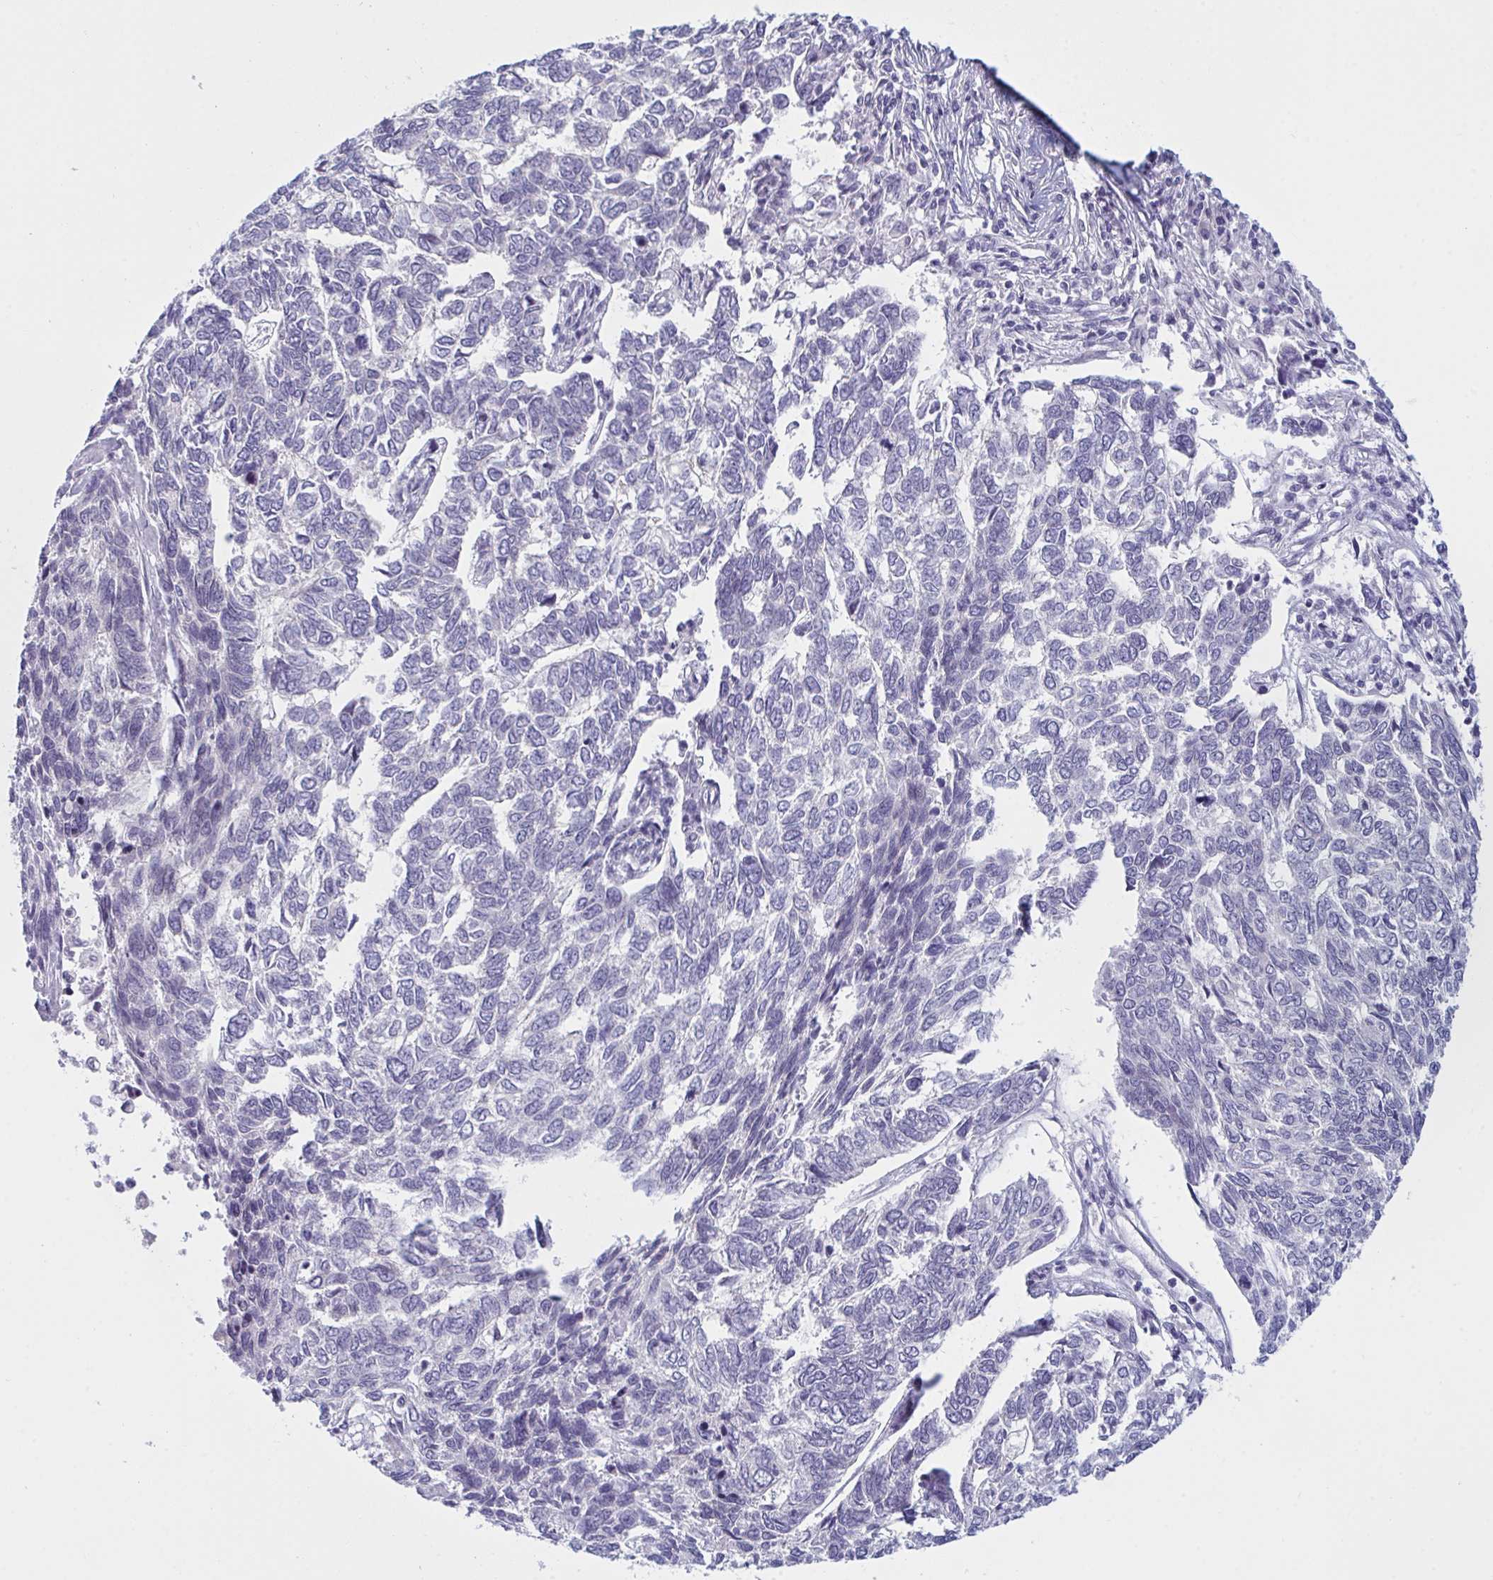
{"staining": {"intensity": "negative", "quantity": "none", "location": "none"}, "tissue": "skin cancer", "cell_type": "Tumor cells", "image_type": "cancer", "snomed": [{"axis": "morphology", "description": "Basal cell carcinoma"}, {"axis": "topography", "description": "Skin"}], "caption": "A histopathology image of skin cancer stained for a protein reveals no brown staining in tumor cells.", "gene": "NAA30", "patient": {"sex": "female", "age": 65}}